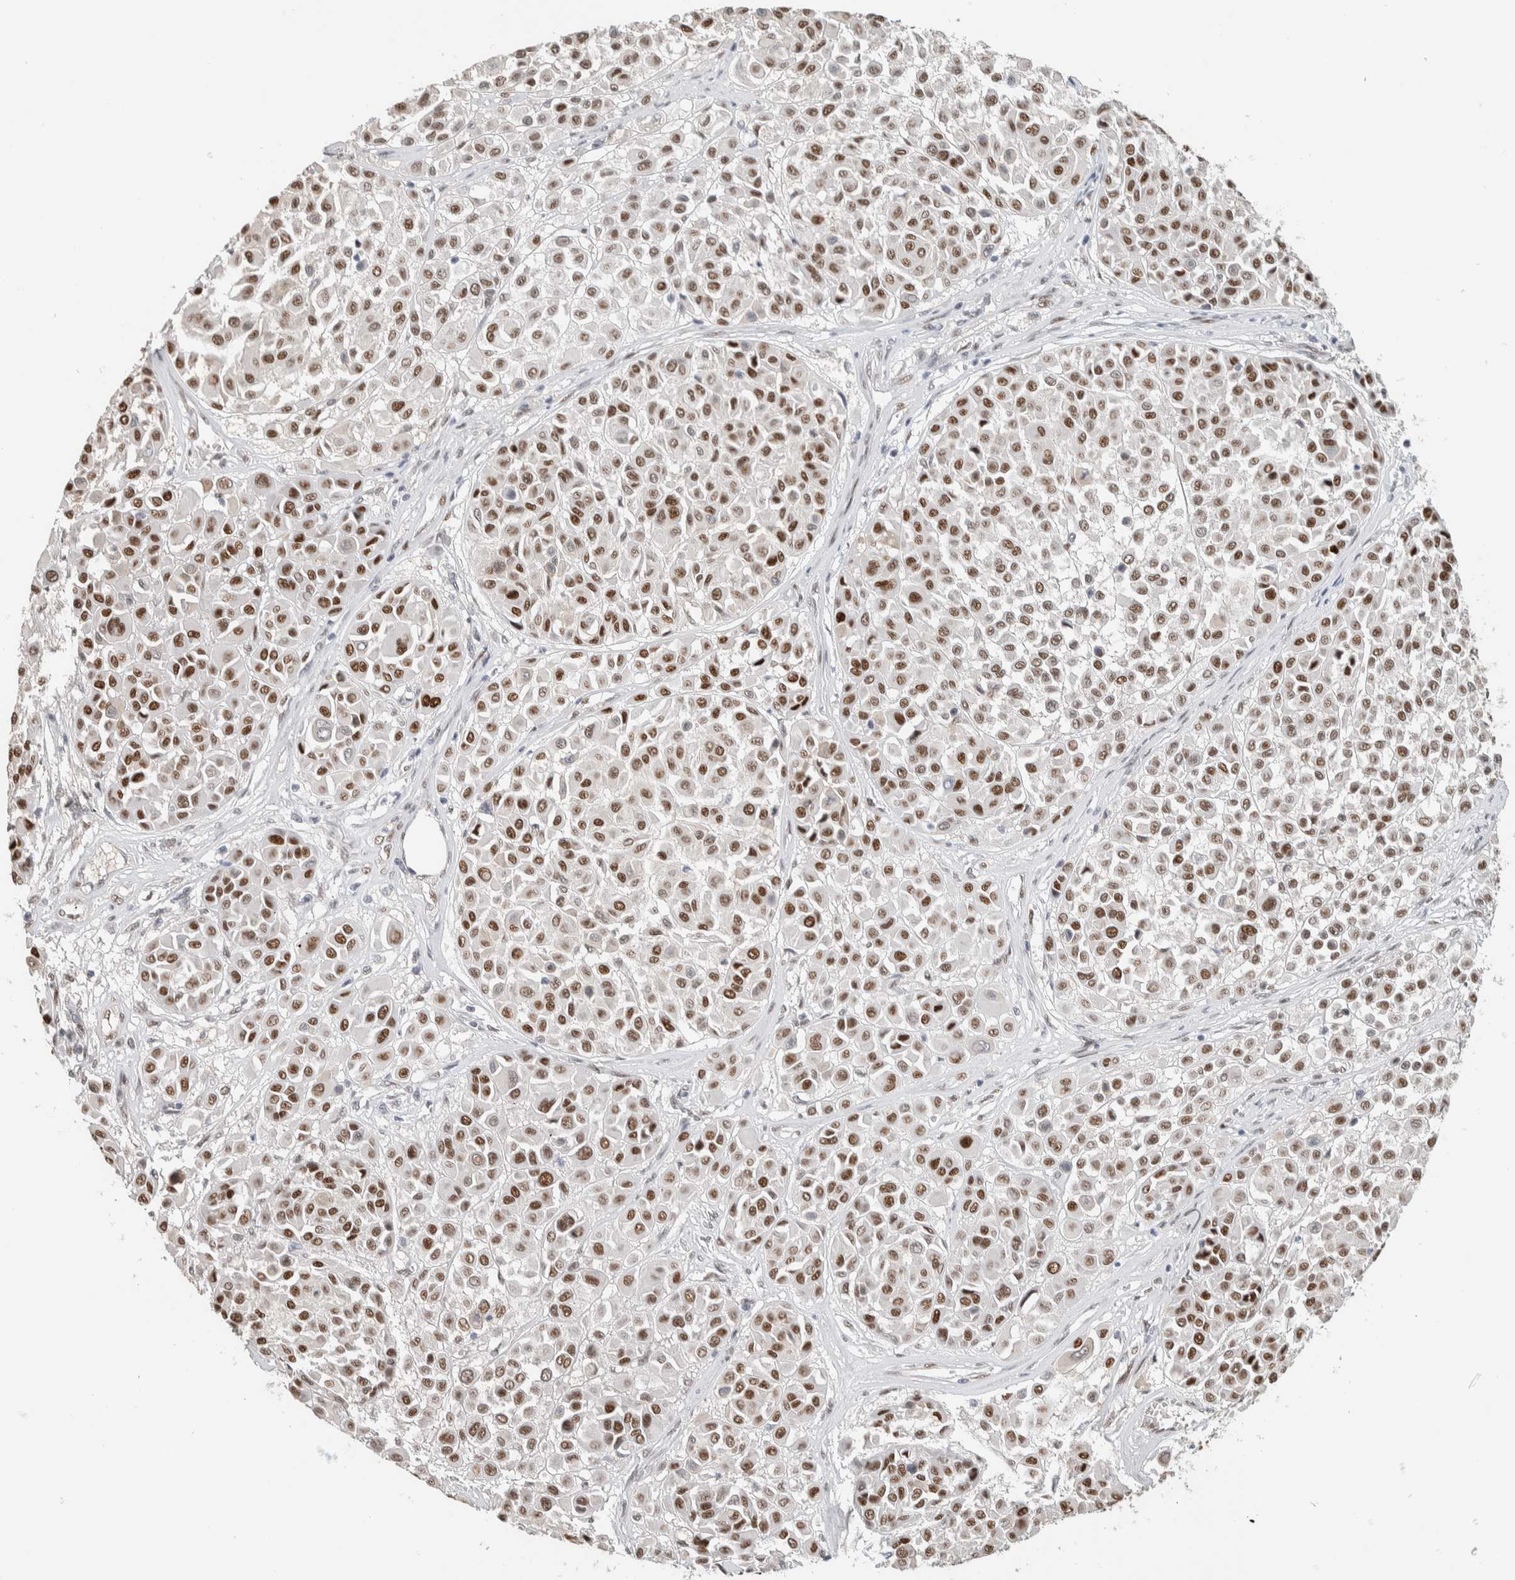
{"staining": {"intensity": "moderate", "quantity": ">75%", "location": "nuclear"}, "tissue": "melanoma", "cell_type": "Tumor cells", "image_type": "cancer", "snomed": [{"axis": "morphology", "description": "Malignant melanoma, Metastatic site"}, {"axis": "topography", "description": "Soft tissue"}], "caption": "Malignant melanoma (metastatic site) stained with a protein marker shows moderate staining in tumor cells.", "gene": "PUS7", "patient": {"sex": "male", "age": 41}}